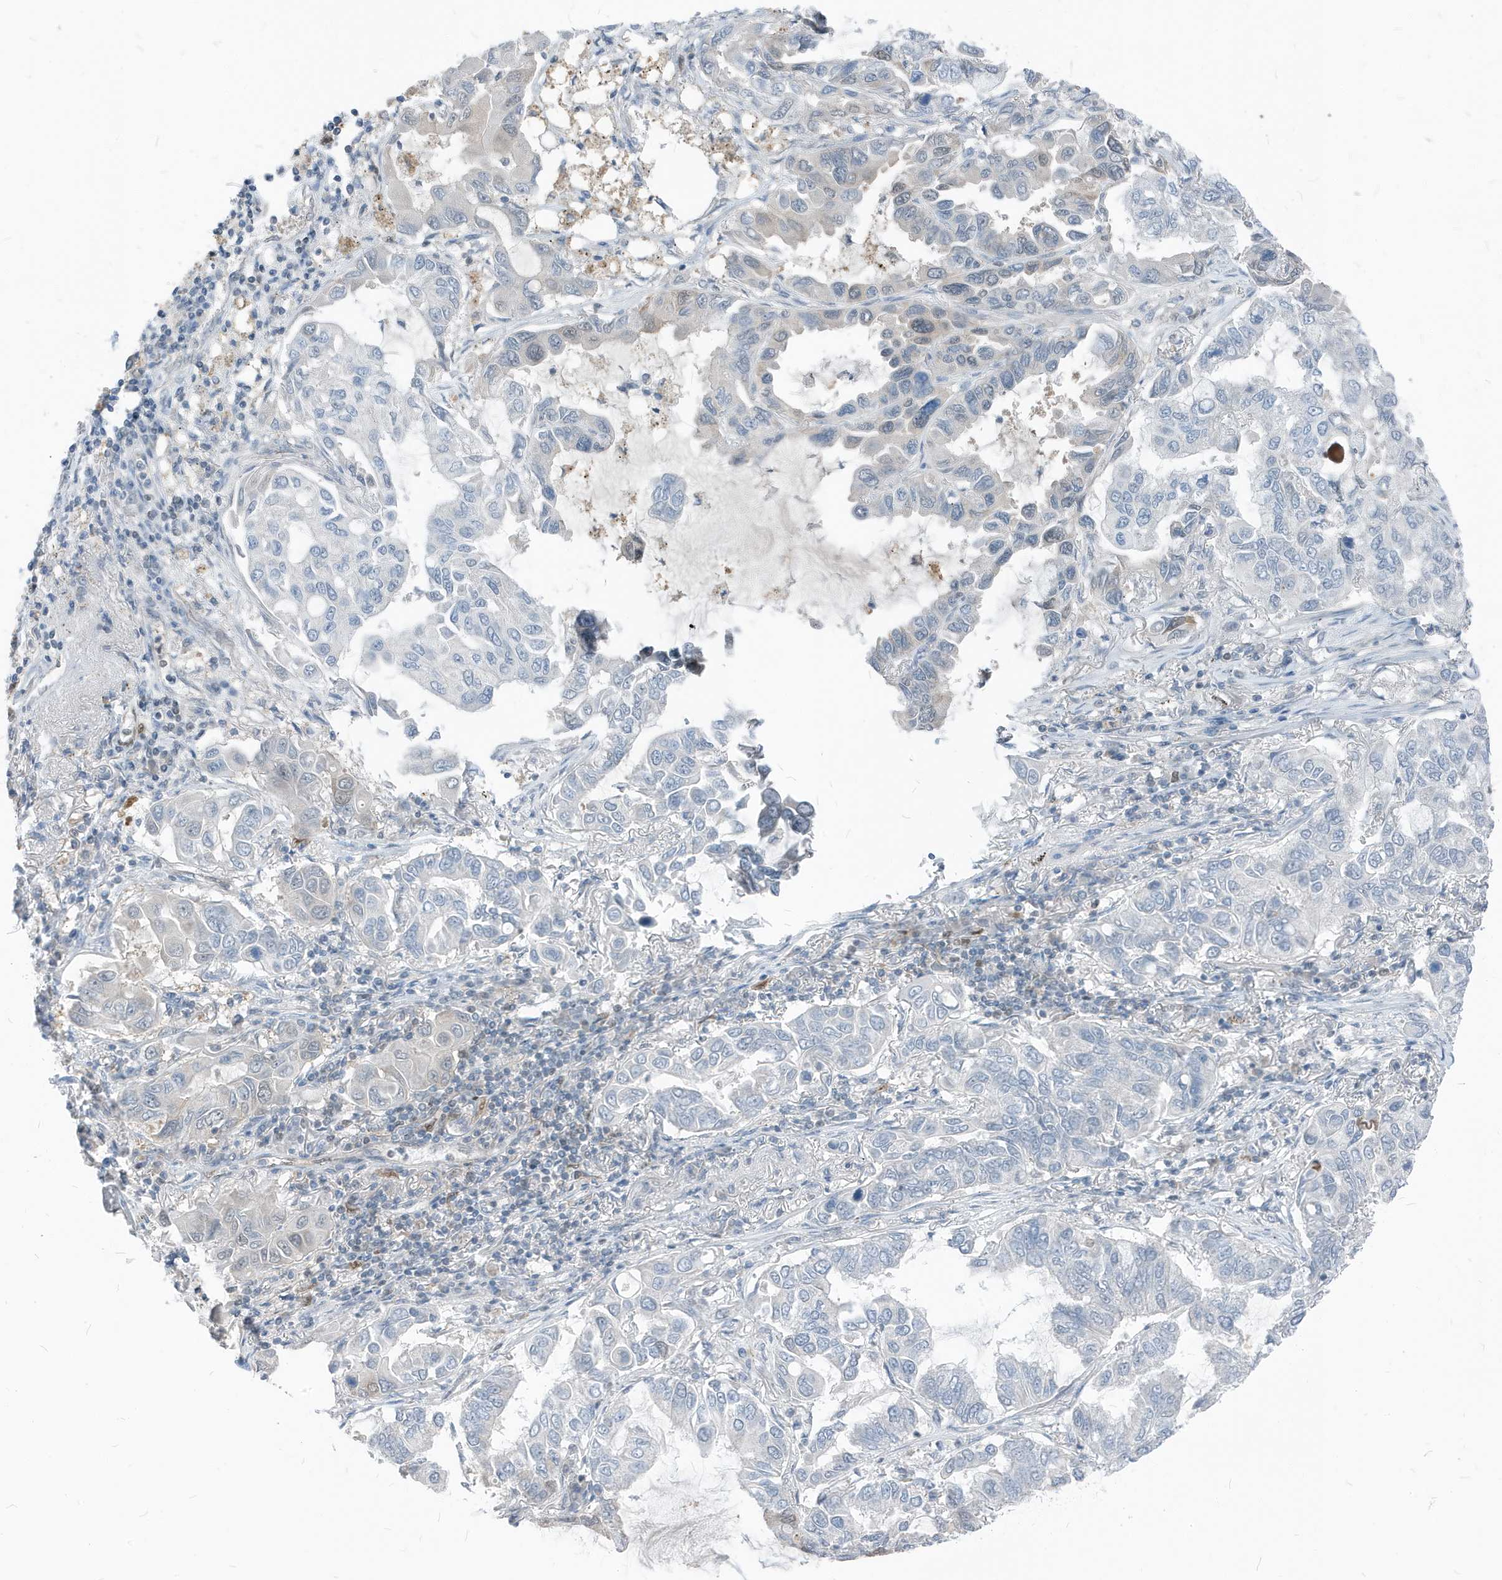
{"staining": {"intensity": "weak", "quantity": "<25%", "location": "nuclear"}, "tissue": "lung cancer", "cell_type": "Tumor cells", "image_type": "cancer", "snomed": [{"axis": "morphology", "description": "Adenocarcinoma, NOS"}, {"axis": "topography", "description": "Lung"}], "caption": "There is no significant staining in tumor cells of lung cancer (adenocarcinoma).", "gene": "NCOA7", "patient": {"sex": "male", "age": 64}}